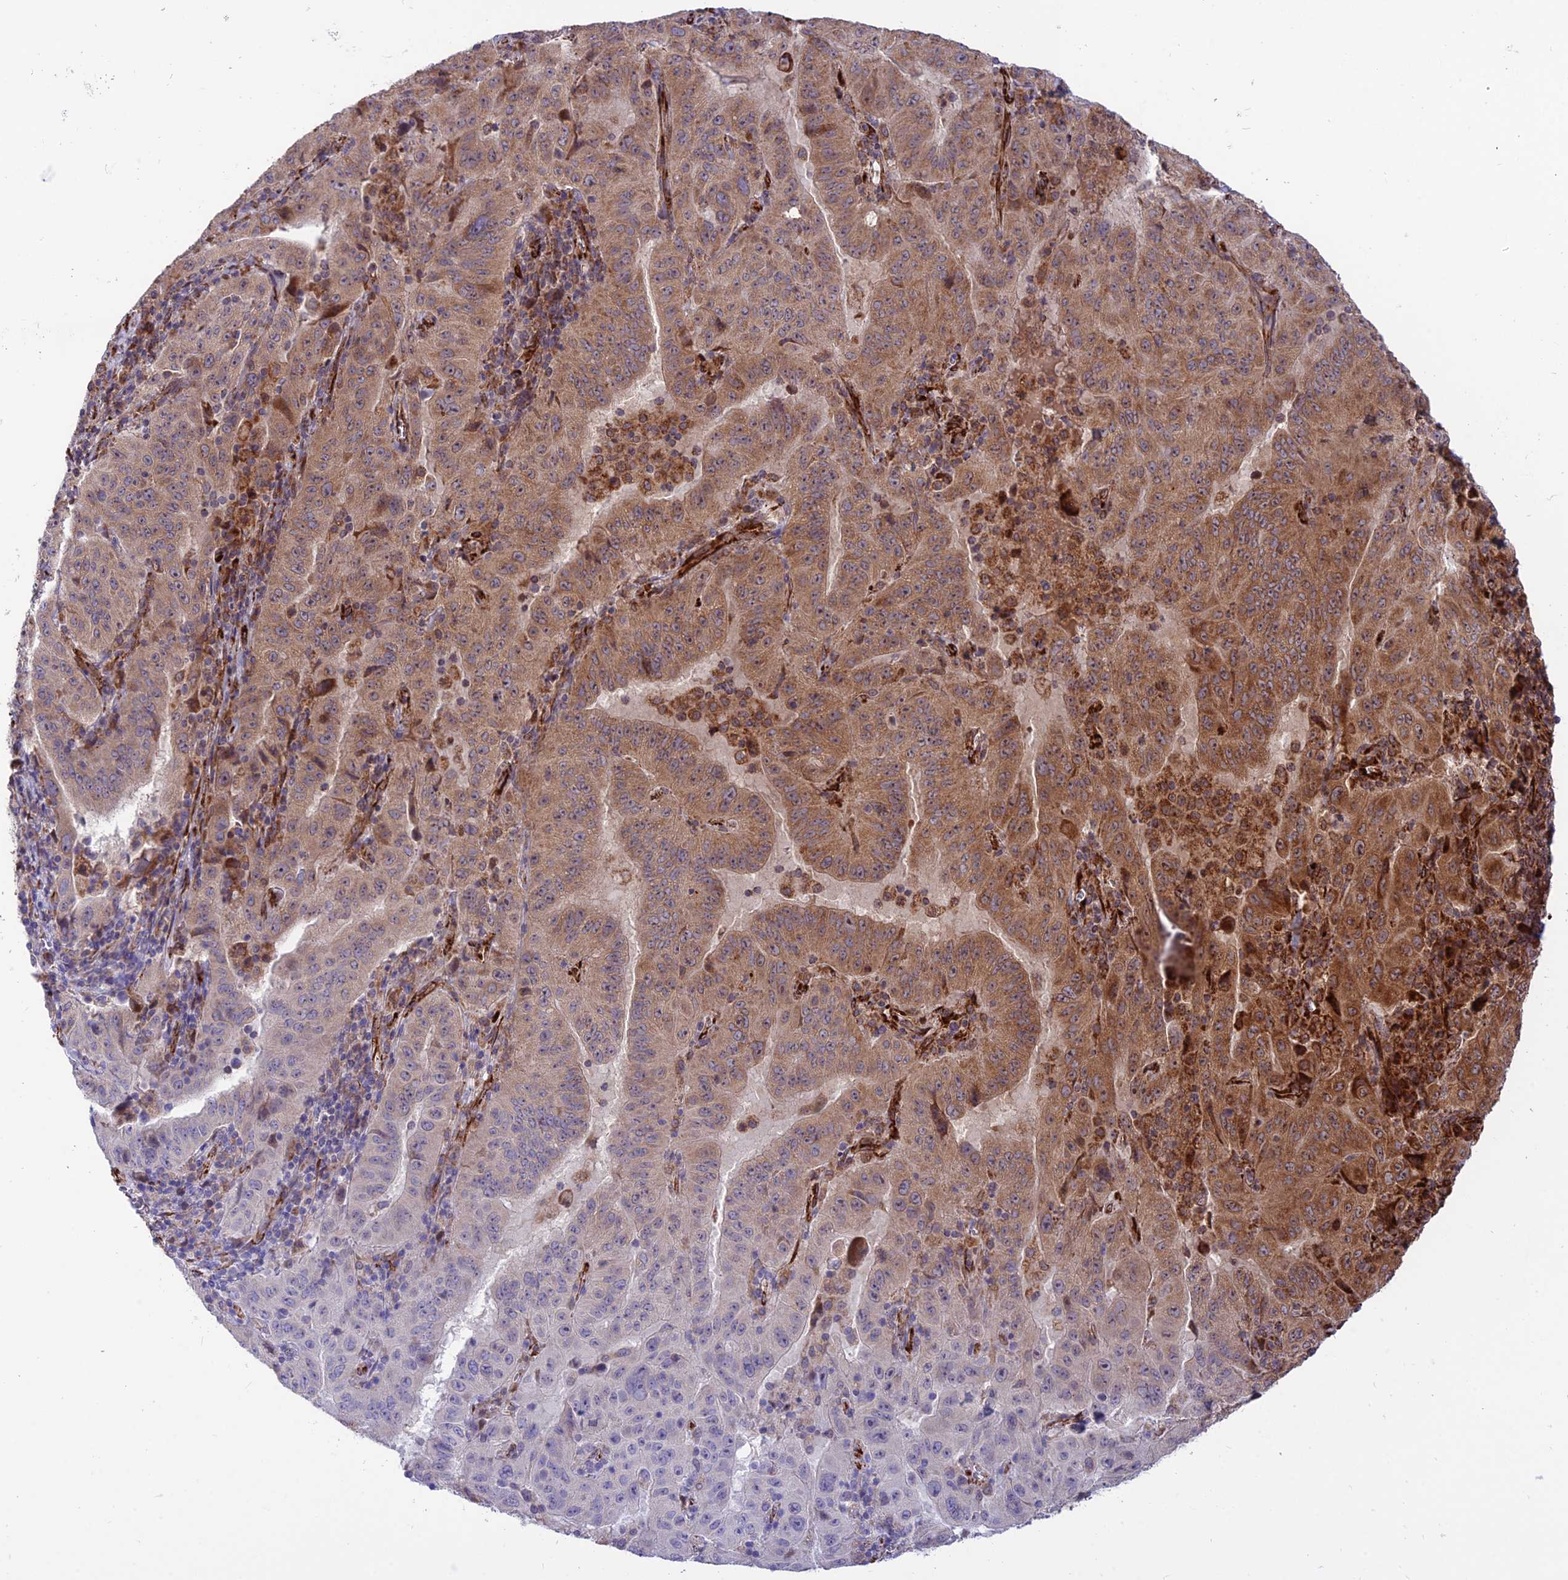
{"staining": {"intensity": "moderate", "quantity": "25%-75%", "location": "cytoplasmic/membranous"}, "tissue": "pancreatic cancer", "cell_type": "Tumor cells", "image_type": "cancer", "snomed": [{"axis": "morphology", "description": "Adenocarcinoma, NOS"}, {"axis": "topography", "description": "Pancreas"}], "caption": "Pancreatic cancer (adenocarcinoma) stained for a protein shows moderate cytoplasmic/membranous positivity in tumor cells.", "gene": "CRTAP", "patient": {"sex": "male", "age": 63}}